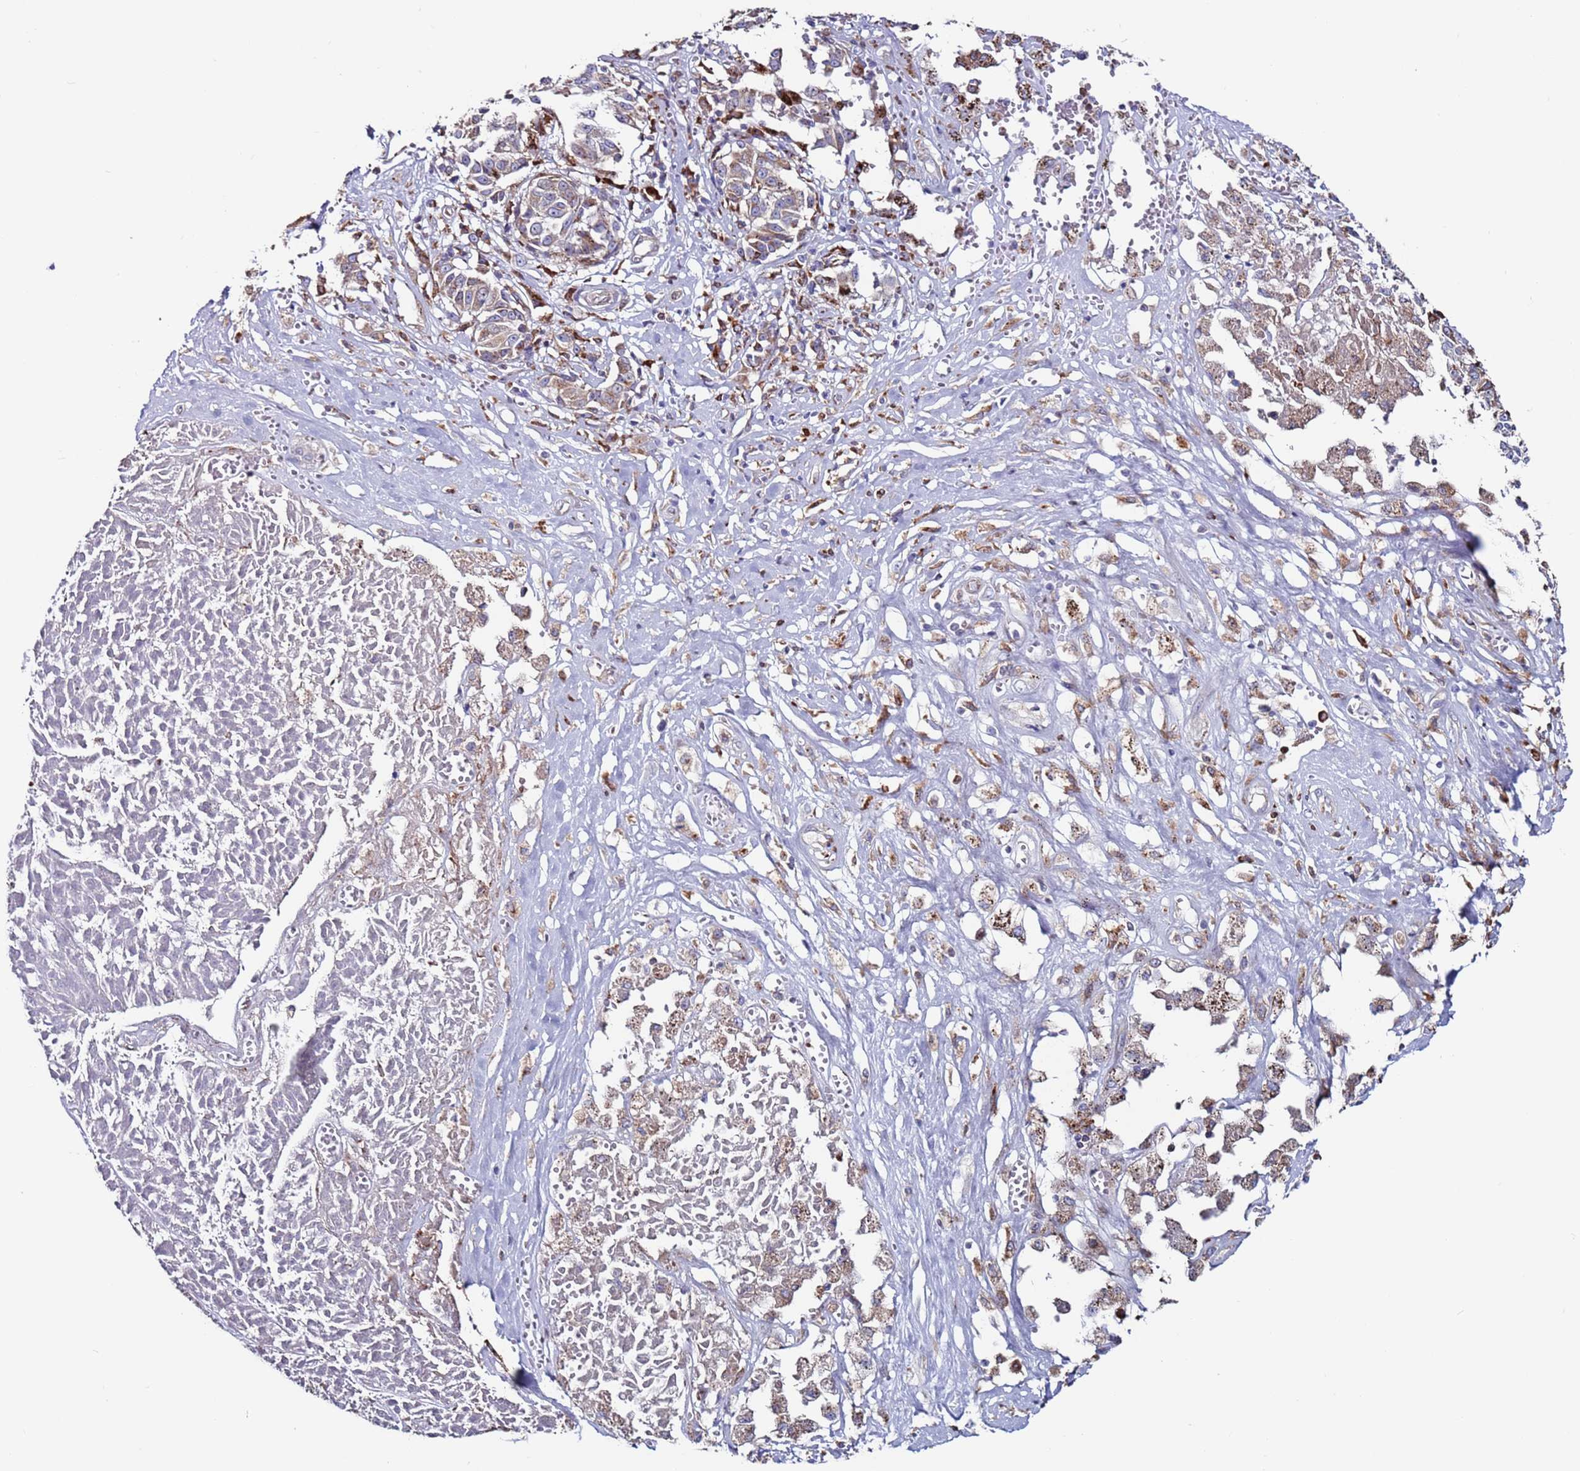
{"staining": {"intensity": "moderate", "quantity": "<25%", "location": "cytoplasmic/membranous"}, "tissue": "melanoma", "cell_type": "Tumor cells", "image_type": "cancer", "snomed": [{"axis": "morphology", "description": "Malignant melanoma, NOS"}, {"axis": "topography", "description": "Skin"}], "caption": "Immunohistochemistry (IHC) of malignant melanoma demonstrates low levels of moderate cytoplasmic/membranous expression in about <25% of tumor cells.", "gene": "GREB1L", "patient": {"sex": "female", "age": 72}}